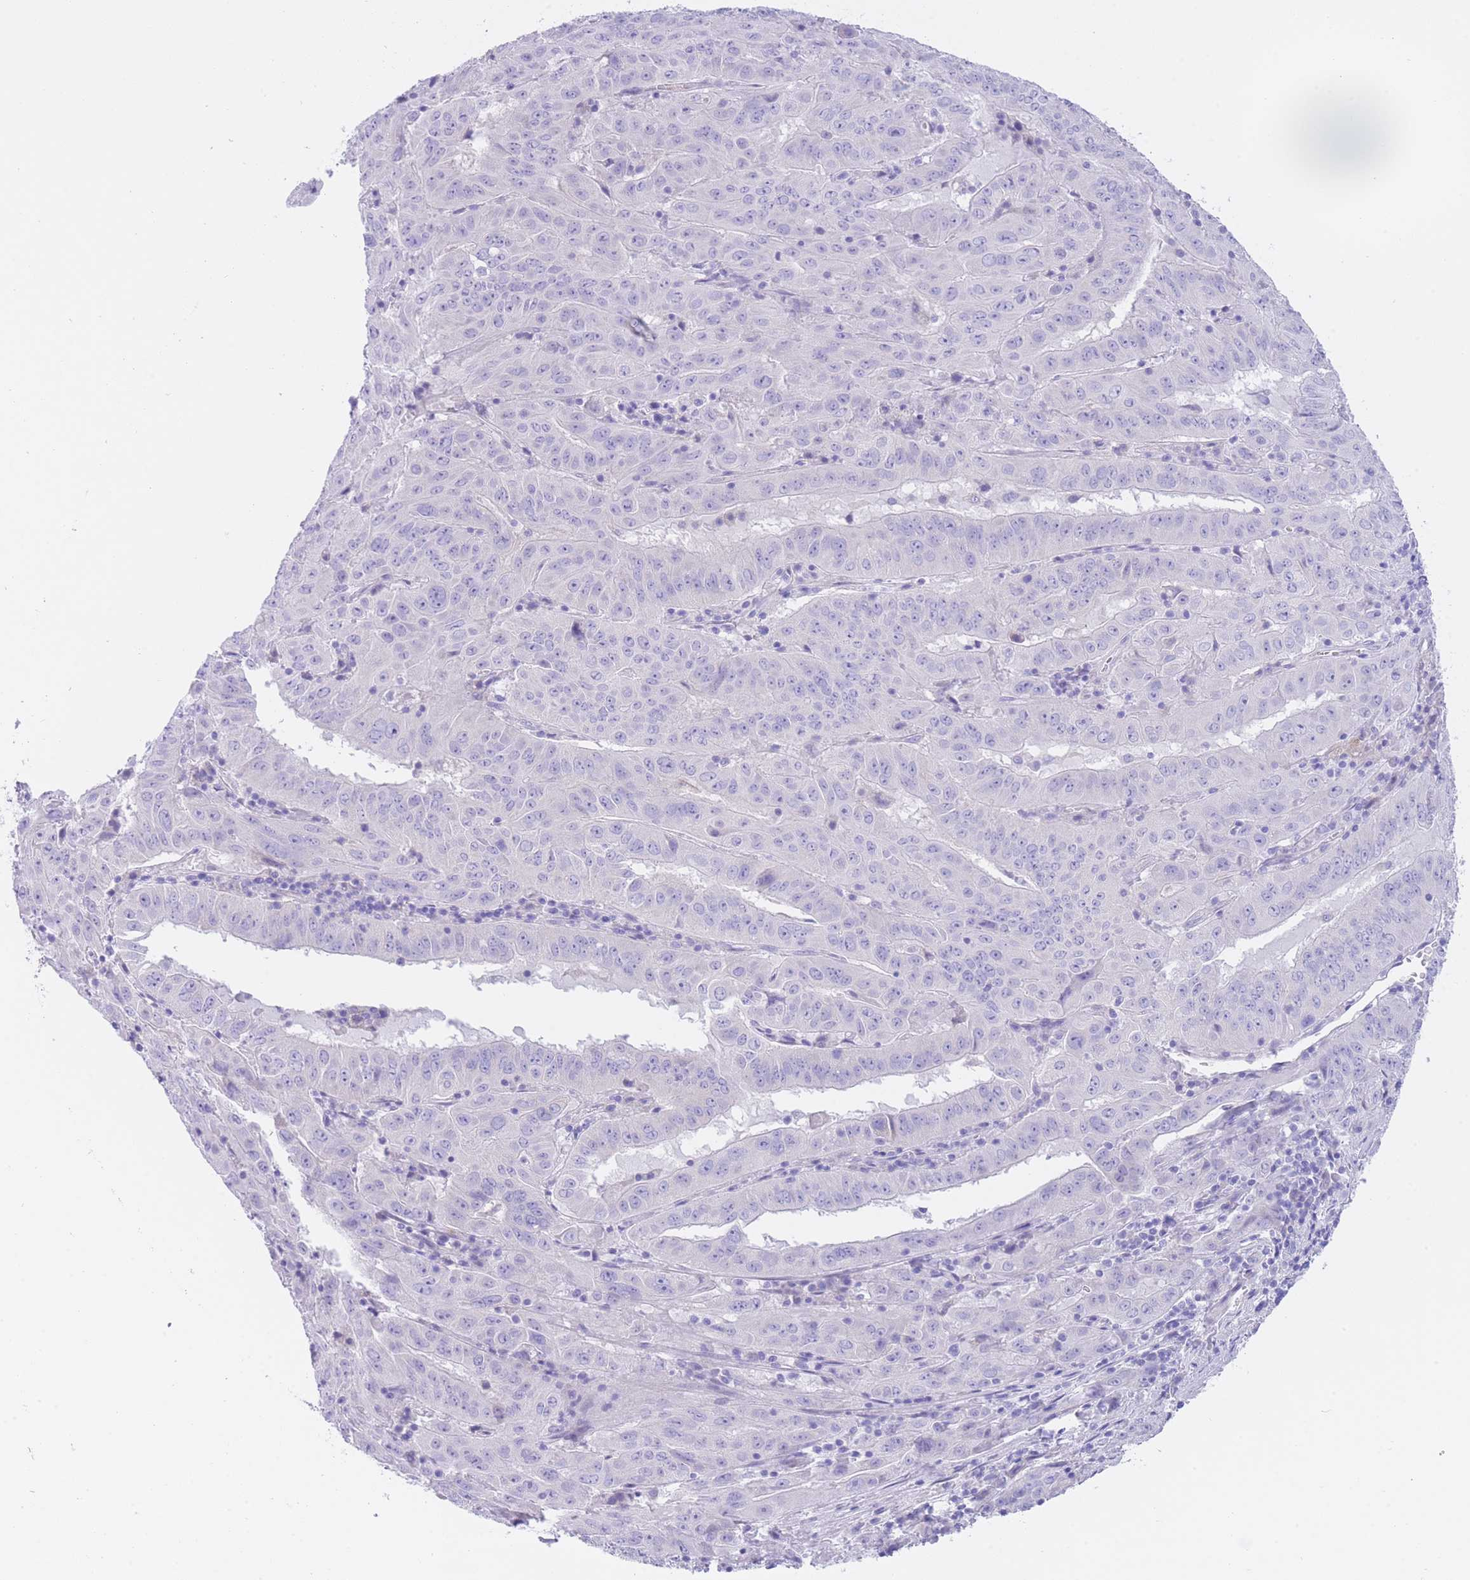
{"staining": {"intensity": "negative", "quantity": "none", "location": "none"}, "tissue": "pancreatic cancer", "cell_type": "Tumor cells", "image_type": "cancer", "snomed": [{"axis": "morphology", "description": "Adenocarcinoma, NOS"}, {"axis": "topography", "description": "Pancreas"}], "caption": "High magnification brightfield microscopy of pancreatic cancer (adenocarcinoma) stained with DAB (brown) and counterstained with hematoxylin (blue): tumor cells show no significant staining.", "gene": "QTRT1", "patient": {"sex": "male", "age": 63}}